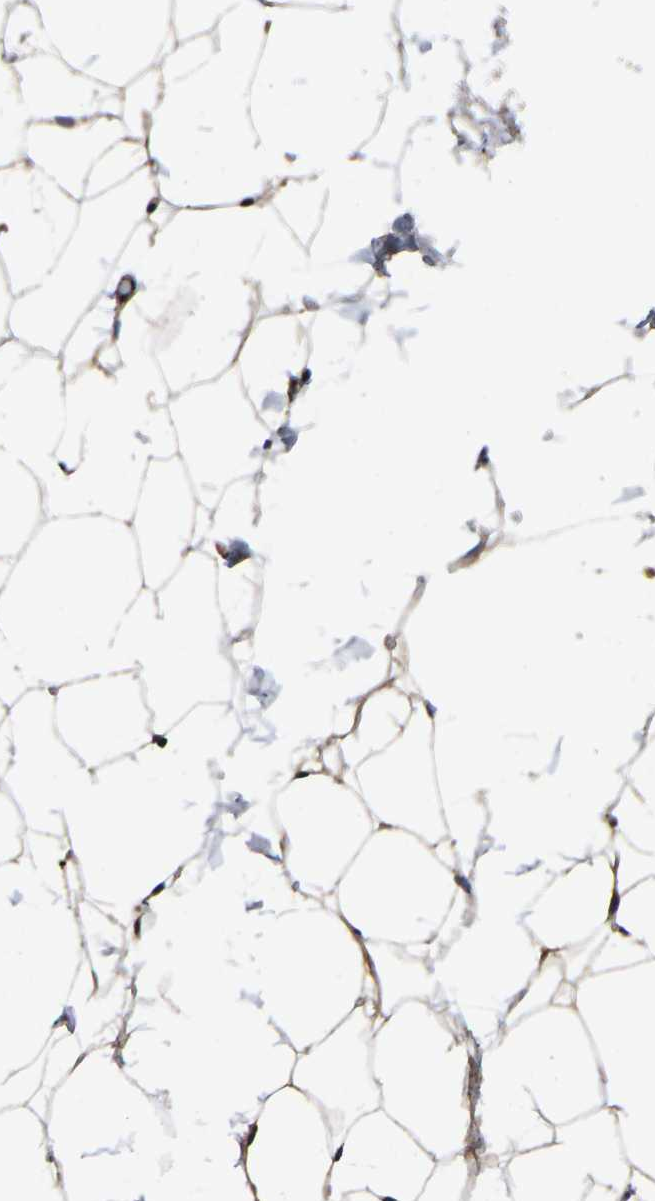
{"staining": {"intensity": "moderate", "quantity": ">75%", "location": "cytoplasmic/membranous,nuclear"}, "tissue": "adipose tissue", "cell_type": "Adipocytes", "image_type": "normal", "snomed": [{"axis": "morphology", "description": "Normal tissue, NOS"}, {"axis": "topography", "description": "Breast"}, {"axis": "topography", "description": "Soft tissue"}], "caption": "Brown immunohistochemical staining in normal adipose tissue exhibits moderate cytoplasmic/membranous,nuclear expression in approximately >75% of adipocytes. (brown staining indicates protein expression, while blue staining denotes nuclei).", "gene": "TRIM35", "patient": {"sex": "female", "age": 75}}